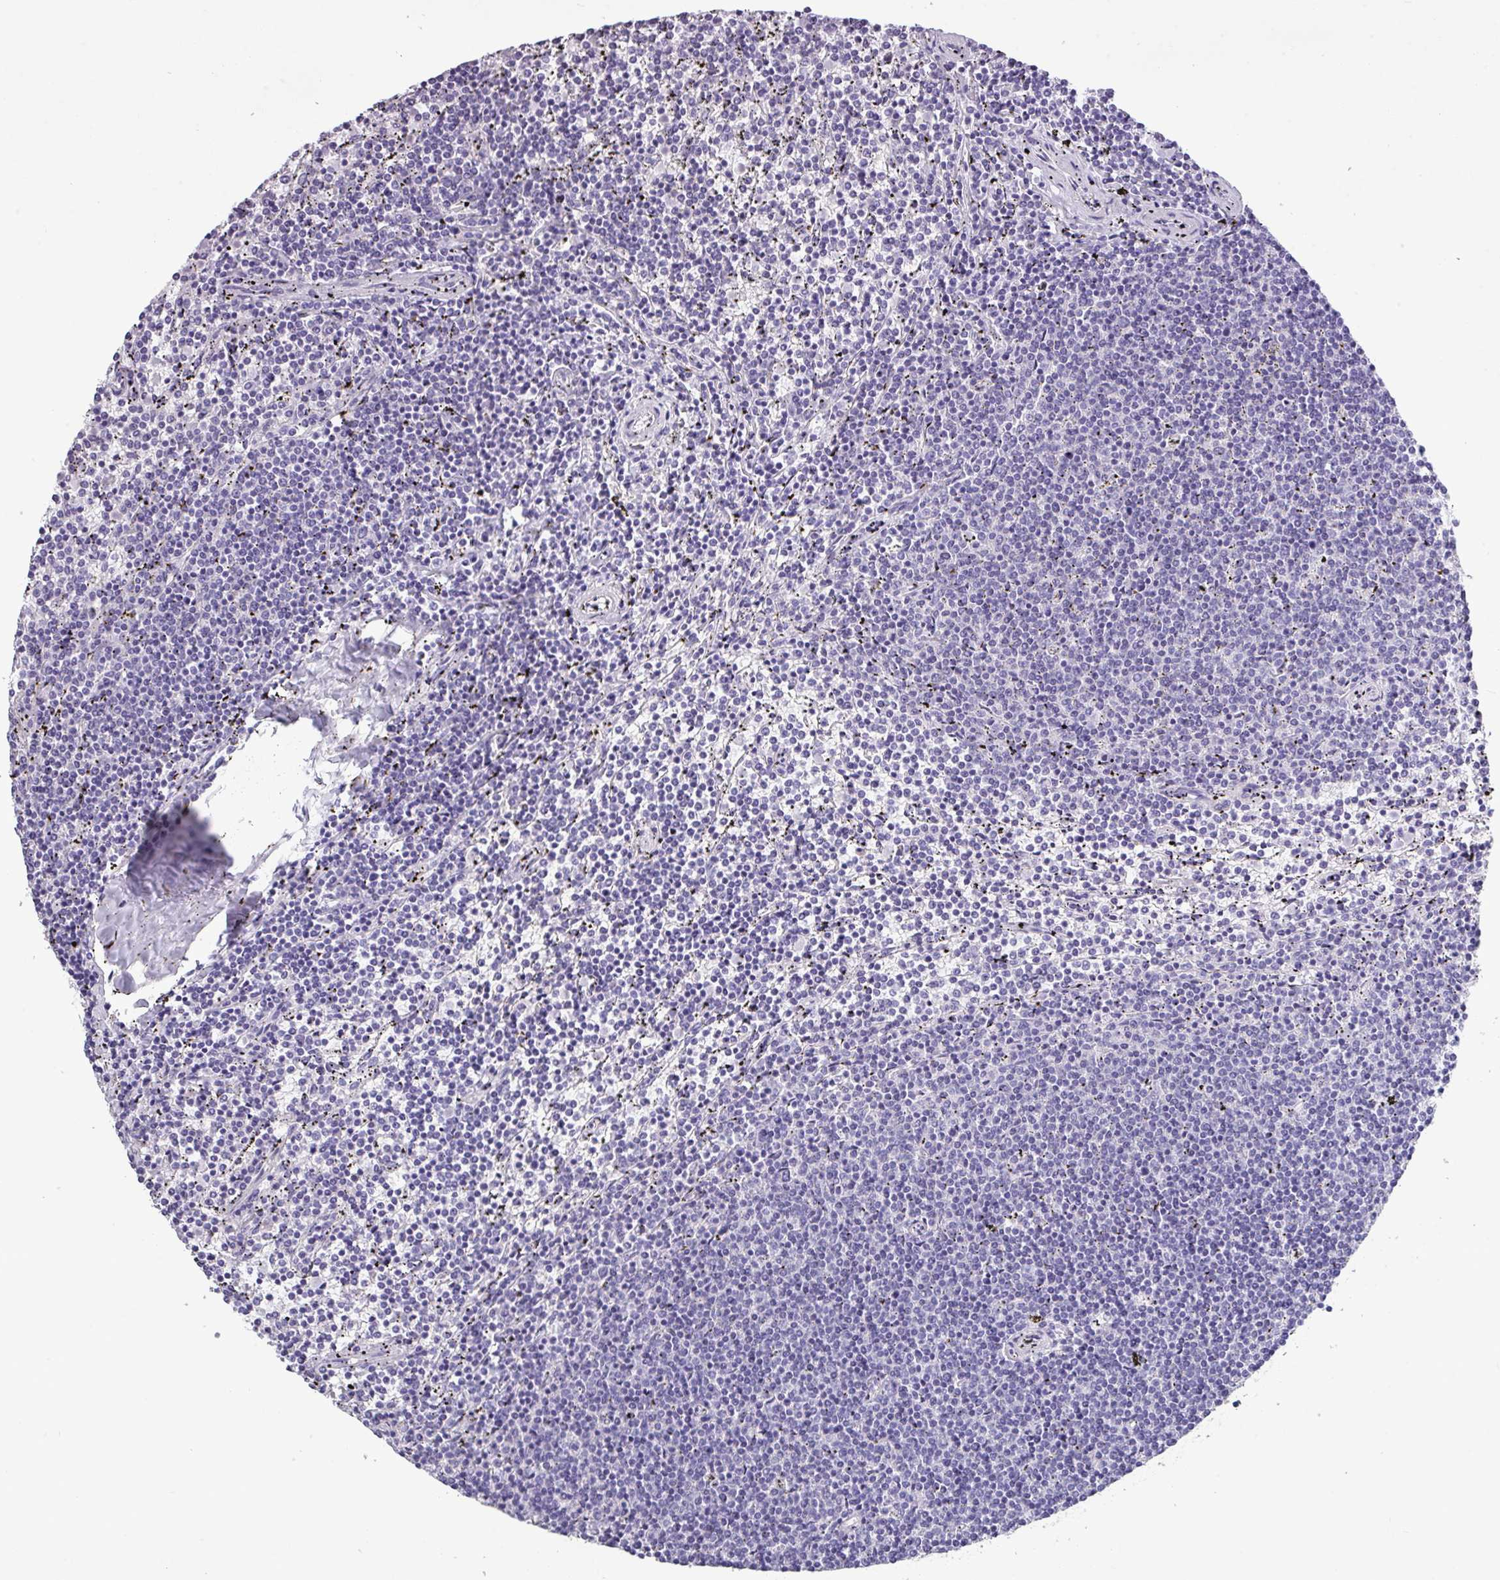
{"staining": {"intensity": "negative", "quantity": "none", "location": "none"}, "tissue": "lymphoma", "cell_type": "Tumor cells", "image_type": "cancer", "snomed": [{"axis": "morphology", "description": "Malignant lymphoma, non-Hodgkin's type, Low grade"}, {"axis": "topography", "description": "Spleen"}], "caption": "Immunohistochemistry of low-grade malignant lymphoma, non-Hodgkin's type shows no staining in tumor cells.", "gene": "TMEM91", "patient": {"sex": "female", "age": 50}}